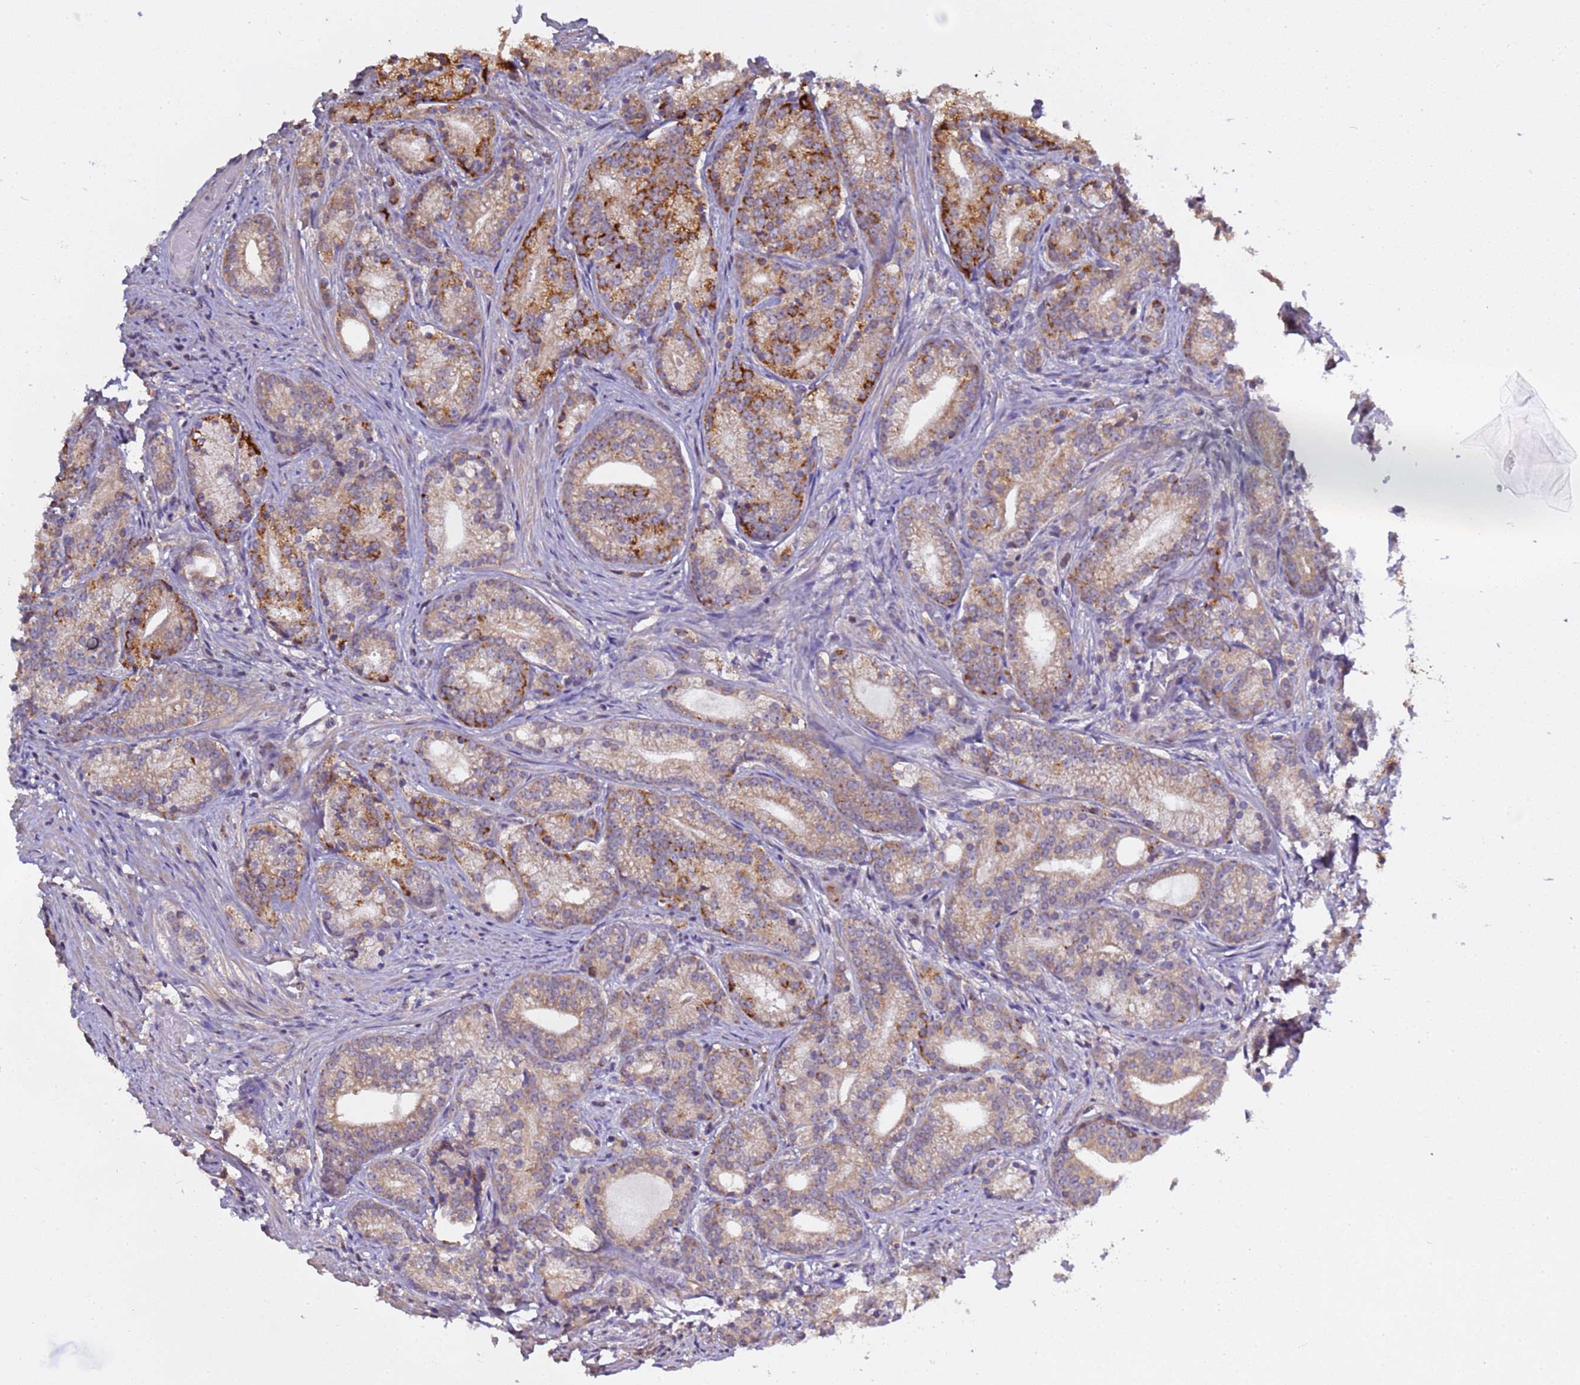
{"staining": {"intensity": "moderate", "quantity": "25%-75%", "location": "cytoplasmic/membranous"}, "tissue": "prostate cancer", "cell_type": "Tumor cells", "image_type": "cancer", "snomed": [{"axis": "morphology", "description": "Adenocarcinoma, Low grade"}, {"axis": "topography", "description": "Prostate"}], "caption": "Human prostate cancer (low-grade adenocarcinoma) stained for a protein (brown) shows moderate cytoplasmic/membranous positive staining in approximately 25%-75% of tumor cells.", "gene": "ELMOD2", "patient": {"sex": "male", "age": 71}}